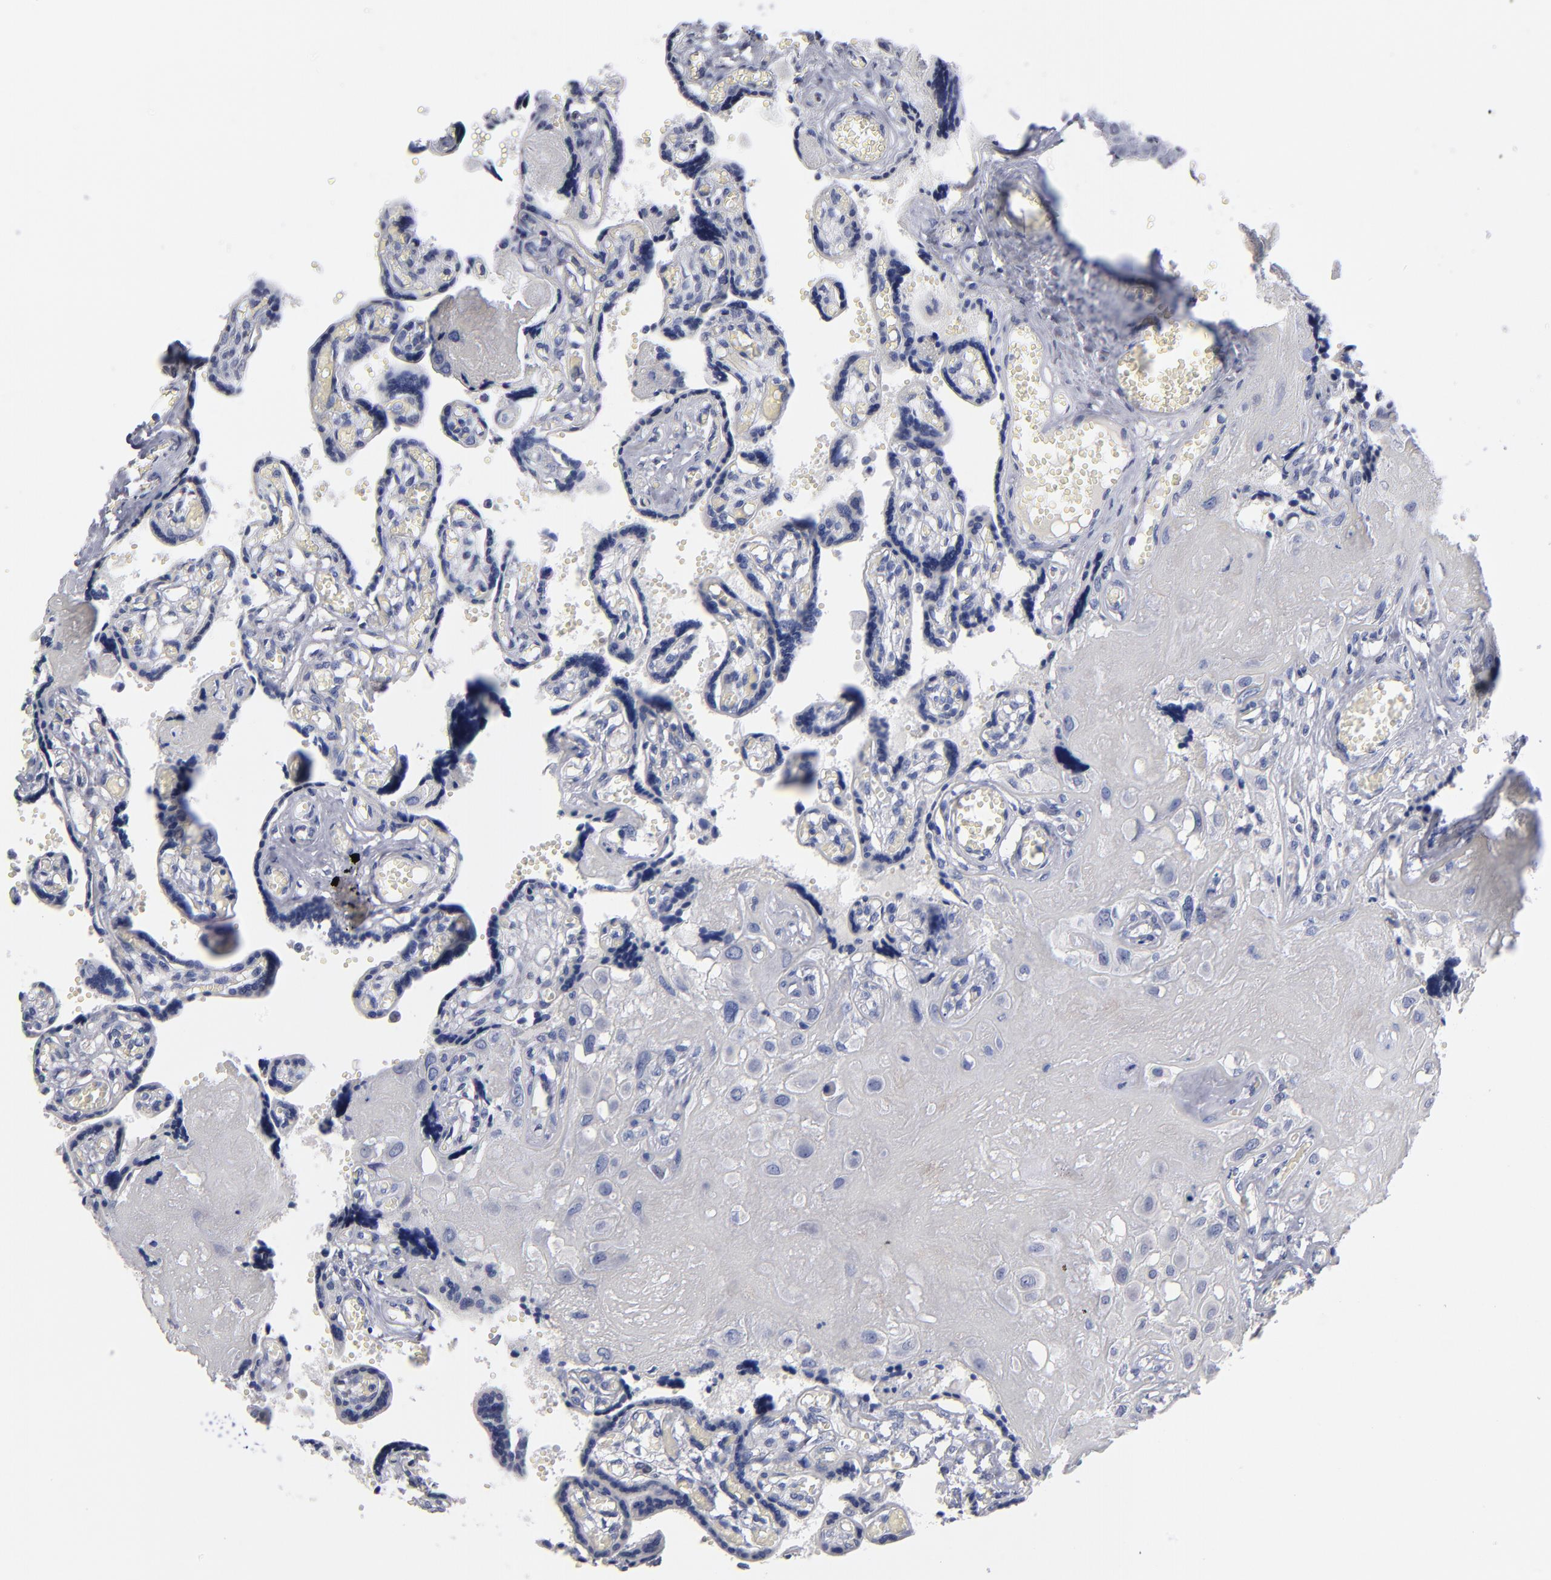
{"staining": {"intensity": "negative", "quantity": "none", "location": "none"}, "tissue": "placenta", "cell_type": "Decidual cells", "image_type": "normal", "snomed": [{"axis": "morphology", "description": "Normal tissue, NOS"}, {"axis": "morphology", "description": "Degeneration, NOS"}, {"axis": "topography", "description": "Placenta"}], "caption": "Immunohistochemistry of unremarkable placenta reveals no staining in decidual cells.", "gene": "RPH3A", "patient": {"sex": "female", "age": 35}}